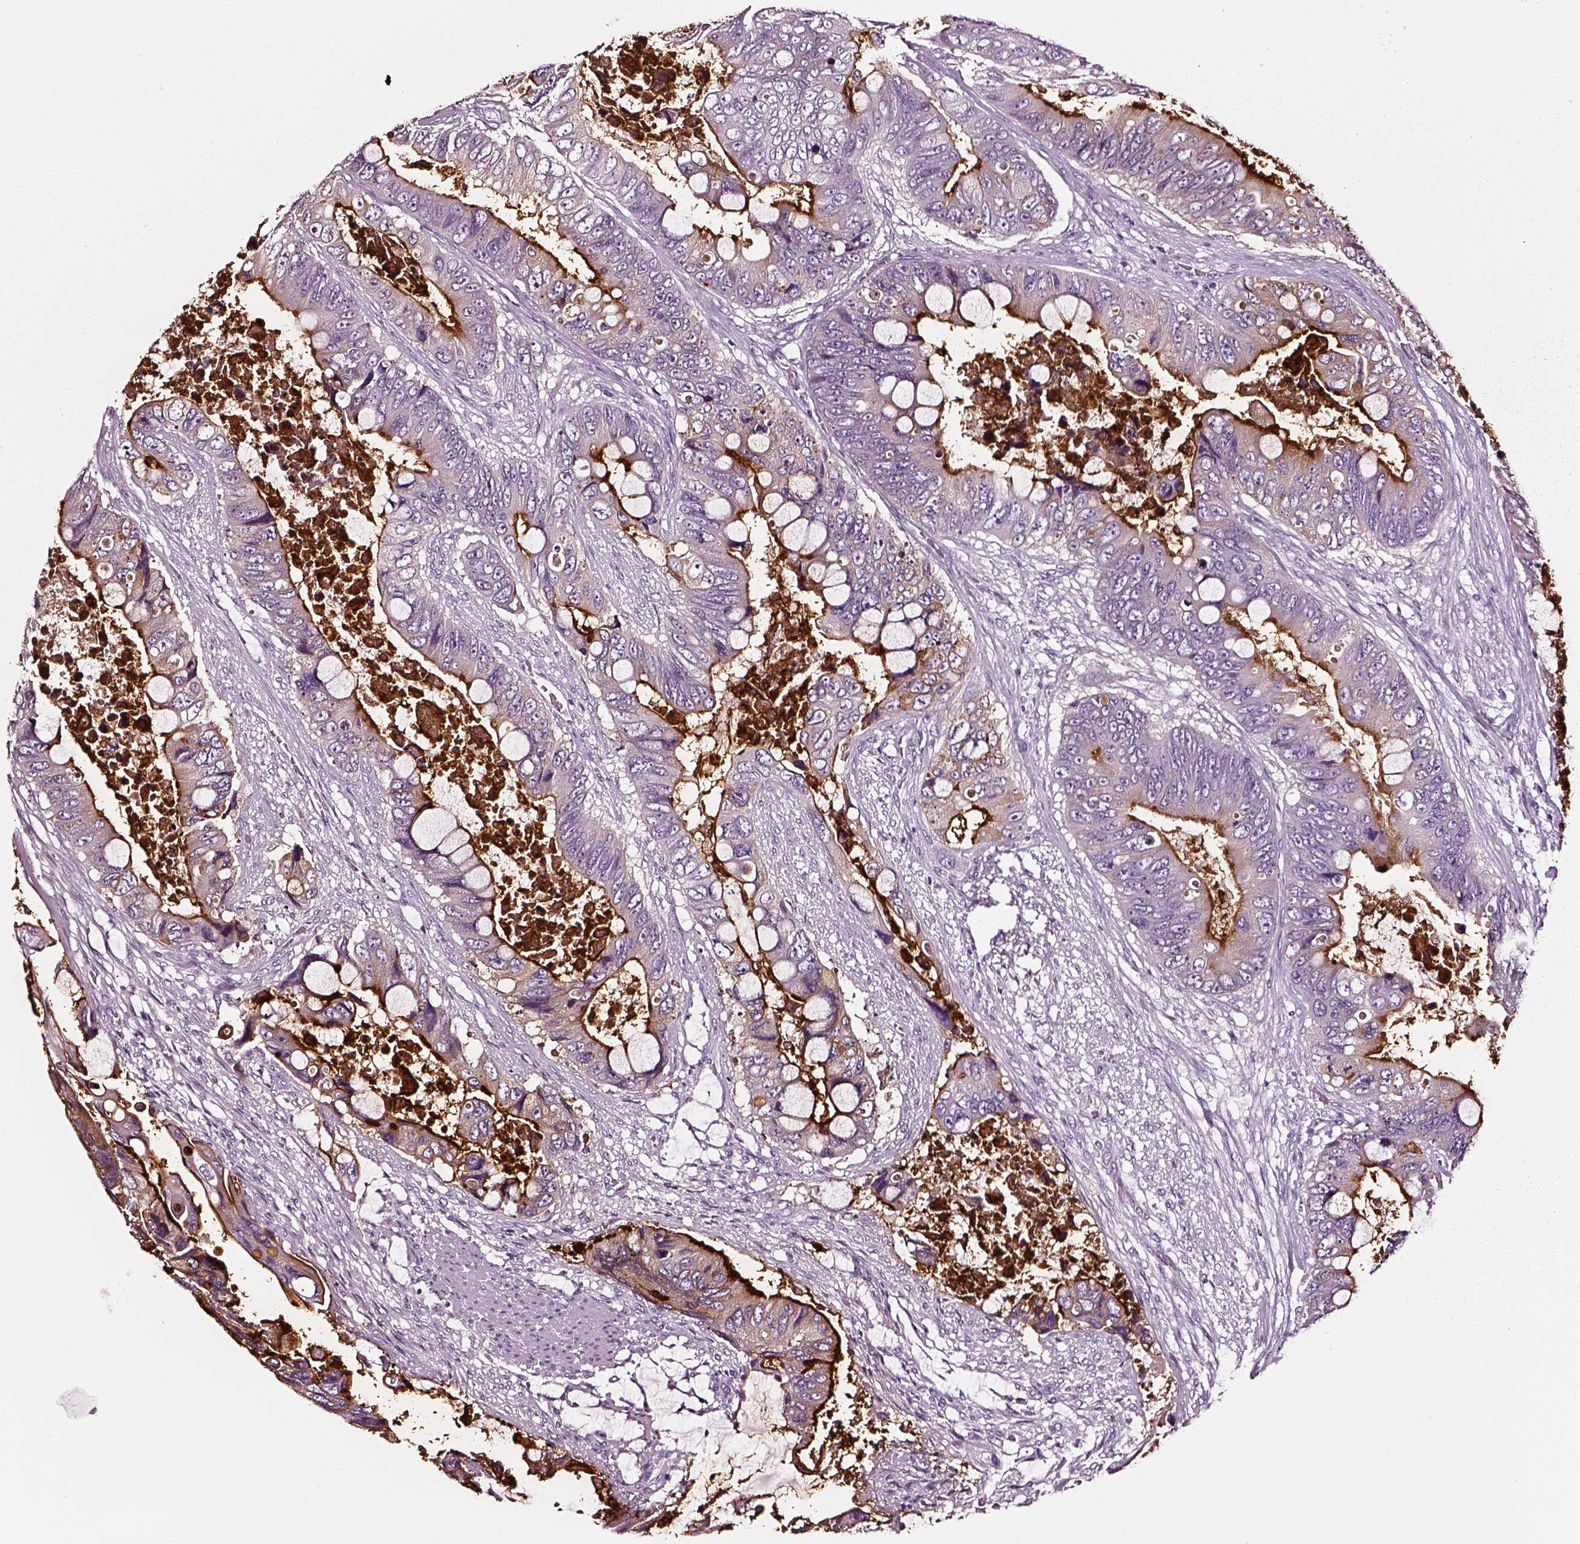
{"staining": {"intensity": "strong", "quantity": ">75%", "location": "cytoplasmic/membranous"}, "tissue": "colorectal cancer", "cell_type": "Tumor cells", "image_type": "cancer", "snomed": [{"axis": "morphology", "description": "Adenocarcinoma, NOS"}, {"axis": "topography", "description": "Rectum"}], "caption": "This is an image of immunohistochemistry staining of adenocarcinoma (colorectal), which shows strong staining in the cytoplasmic/membranous of tumor cells.", "gene": "DPEP1", "patient": {"sex": "male", "age": 63}}